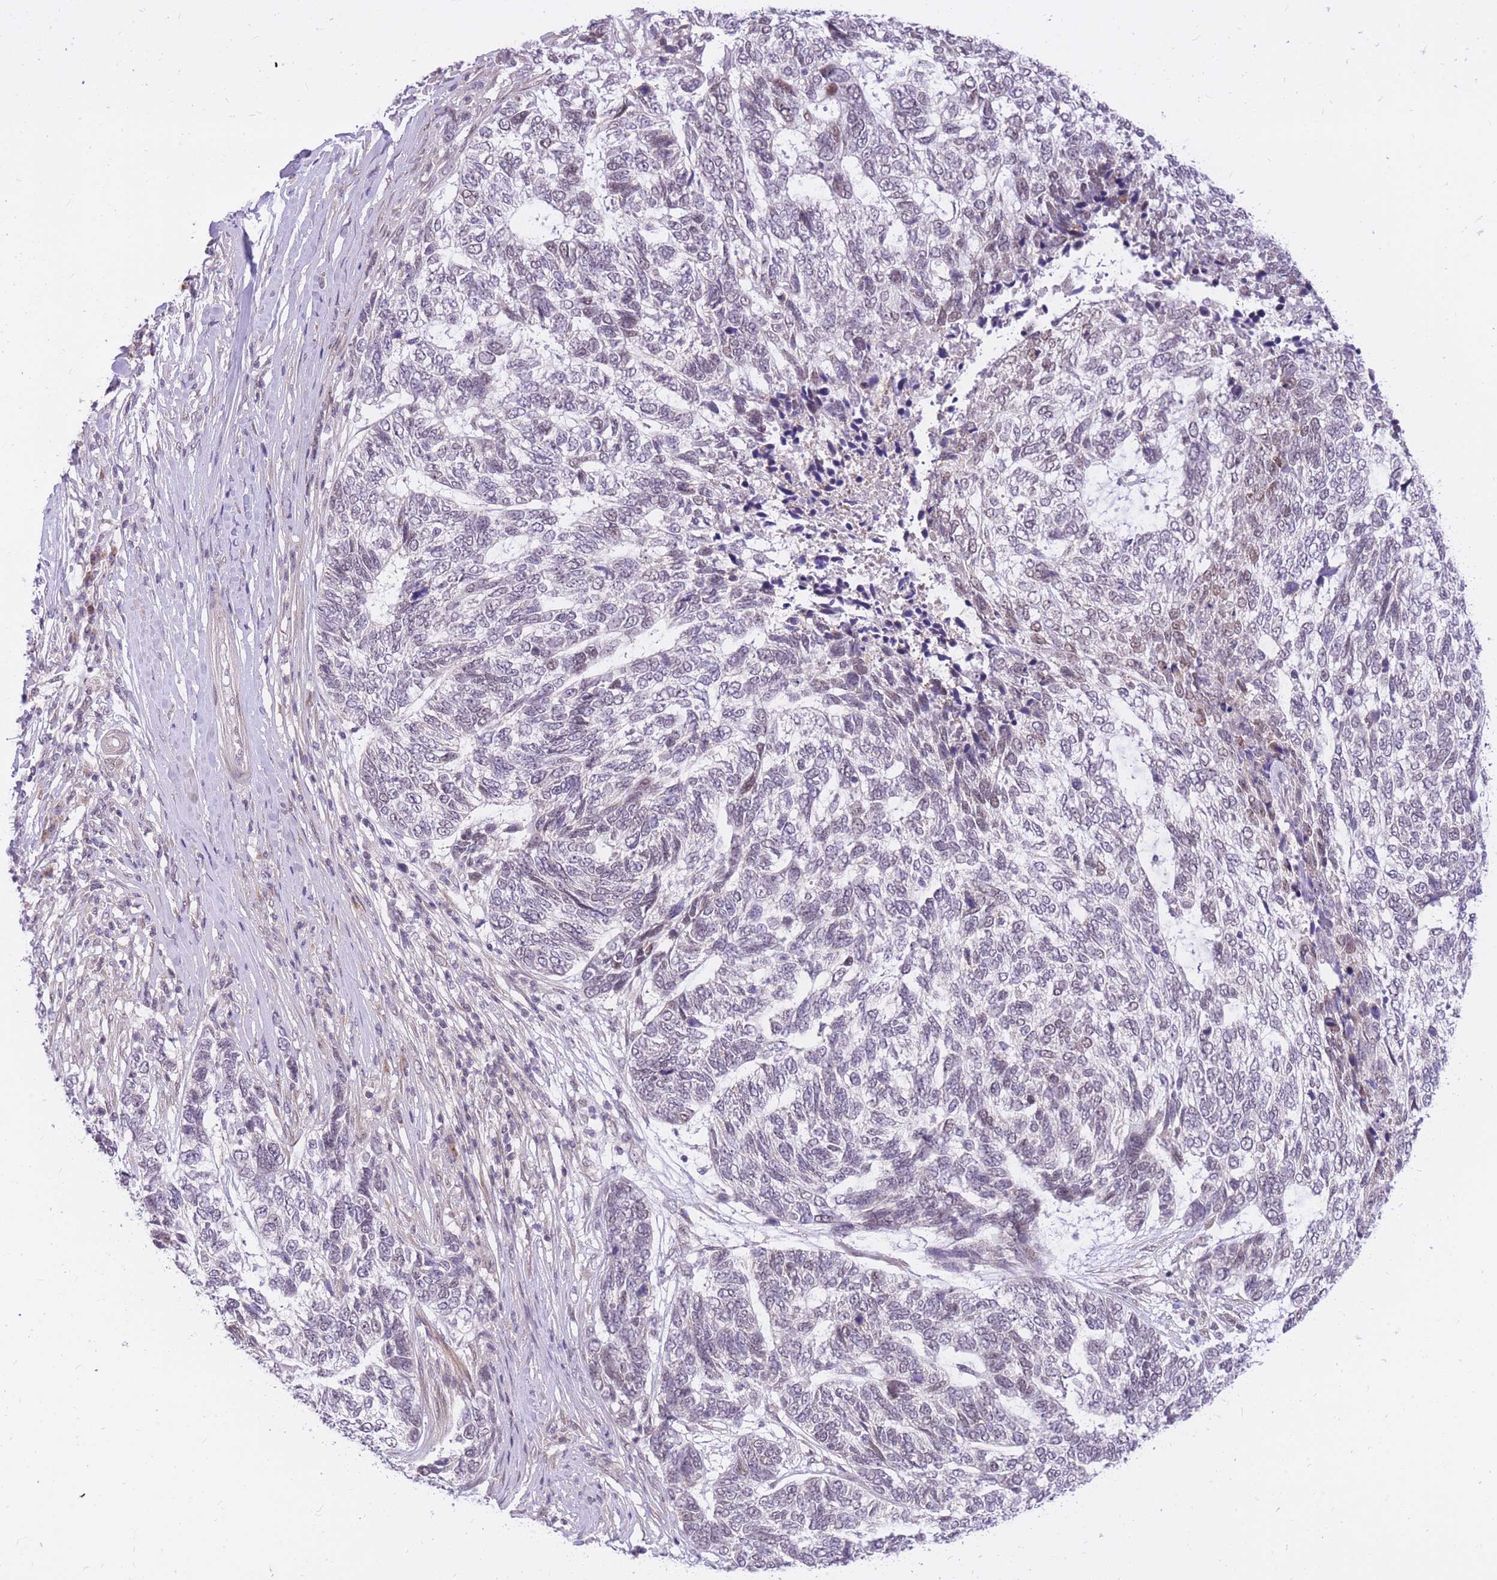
{"staining": {"intensity": "negative", "quantity": "none", "location": "none"}, "tissue": "skin cancer", "cell_type": "Tumor cells", "image_type": "cancer", "snomed": [{"axis": "morphology", "description": "Basal cell carcinoma"}, {"axis": "topography", "description": "Skin"}], "caption": "An immunohistochemistry (IHC) image of skin cancer (basal cell carcinoma) is shown. There is no staining in tumor cells of skin cancer (basal cell carcinoma).", "gene": "MINDY2", "patient": {"sex": "female", "age": 65}}